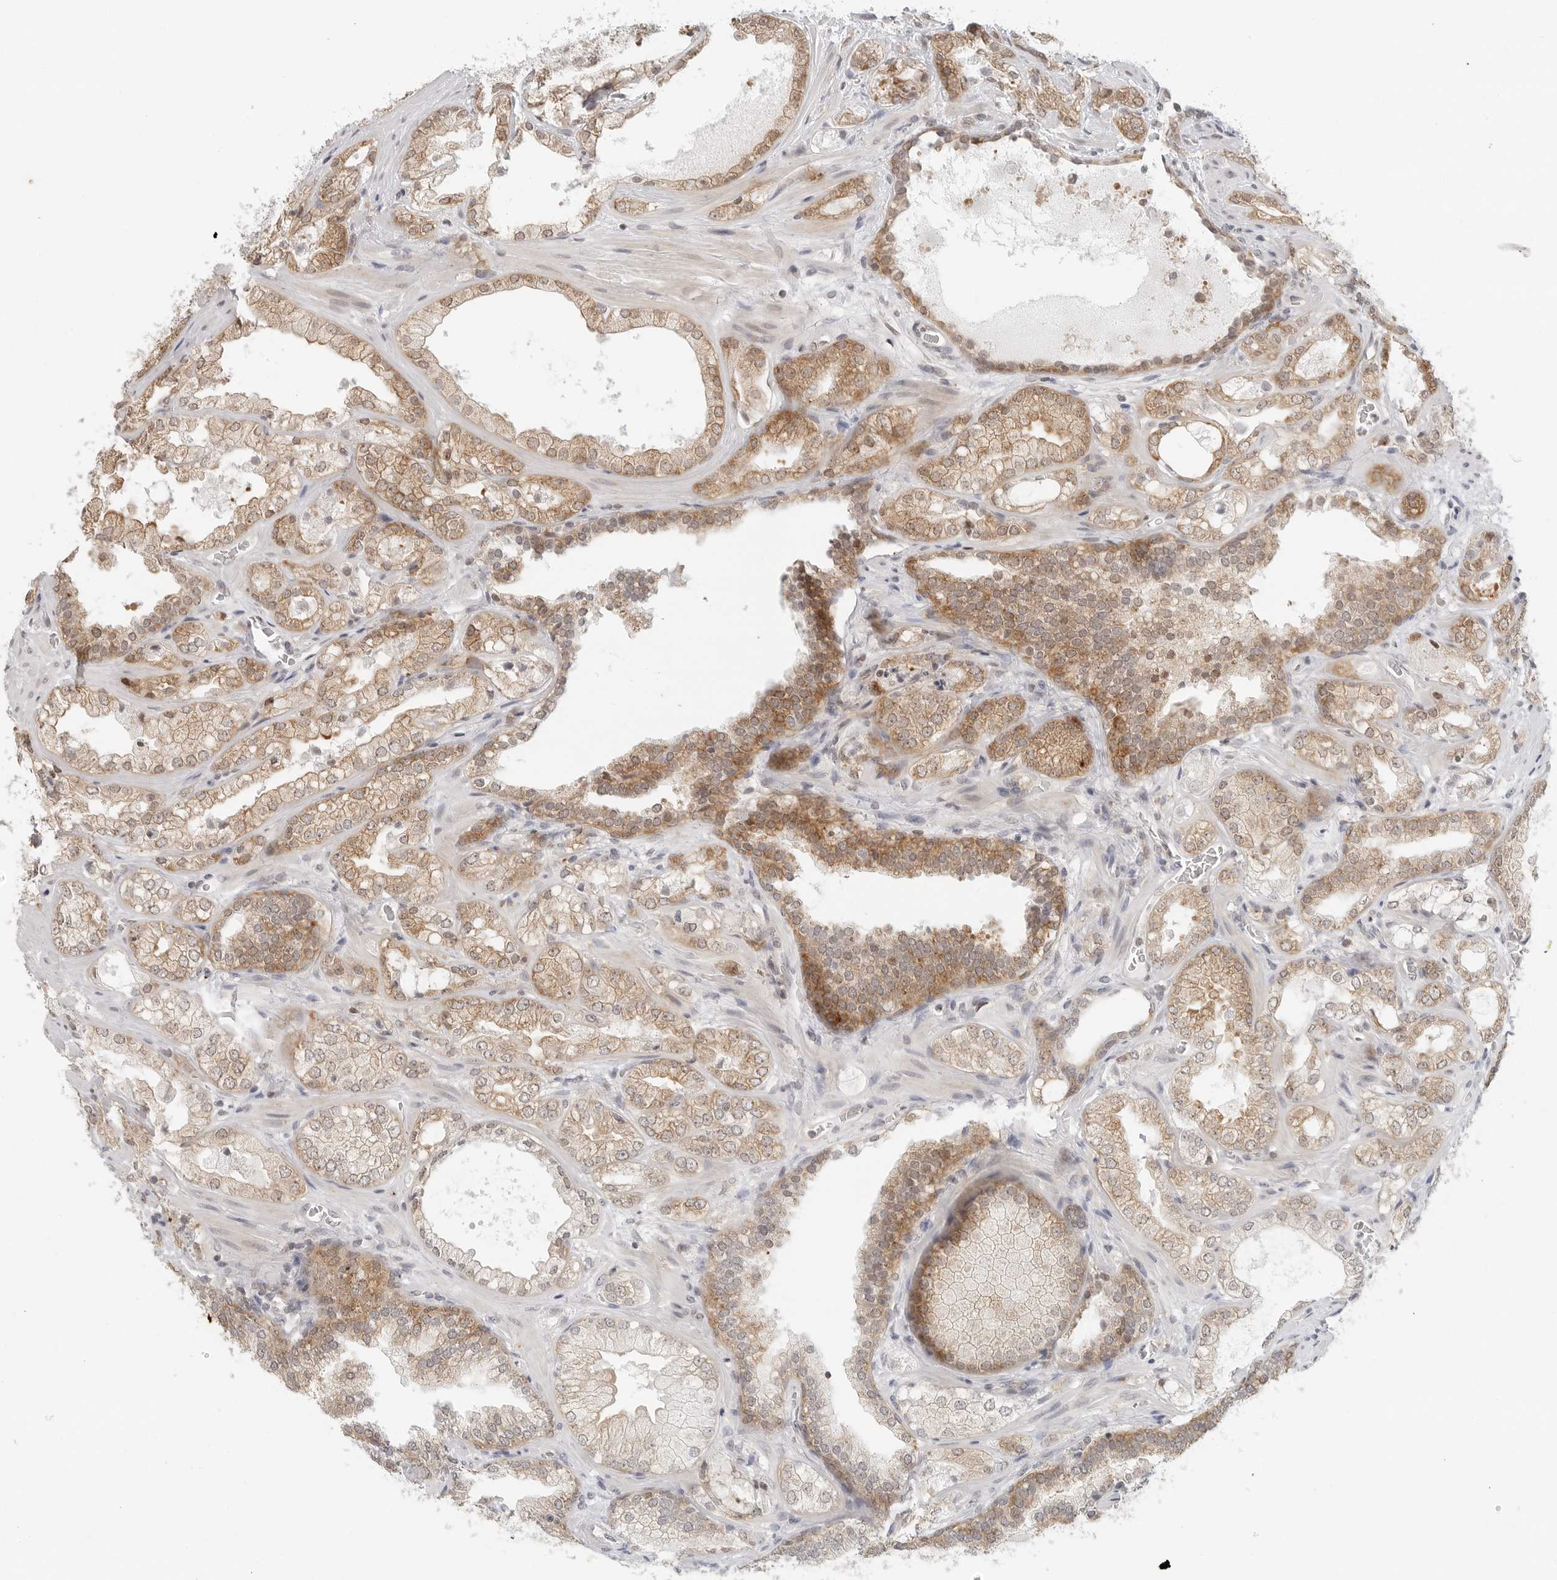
{"staining": {"intensity": "moderate", "quantity": "25%-75%", "location": "cytoplasmic/membranous"}, "tissue": "prostate cancer", "cell_type": "Tumor cells", "image_type": "cancer", "snomed": [{"axis": "morphology", "description": "Adenocarcinoma, High grade"}, {"axis": "topography", "description": "Prostate"}], "caption": "Prostate adenocarcinoma (high-grade) tissue shows moderate cytoplasmic/membranous expression in approximately 25%-75% of tumor cells", "gene": "METAP1", "patient": {"sex": "male", "age": 58}}